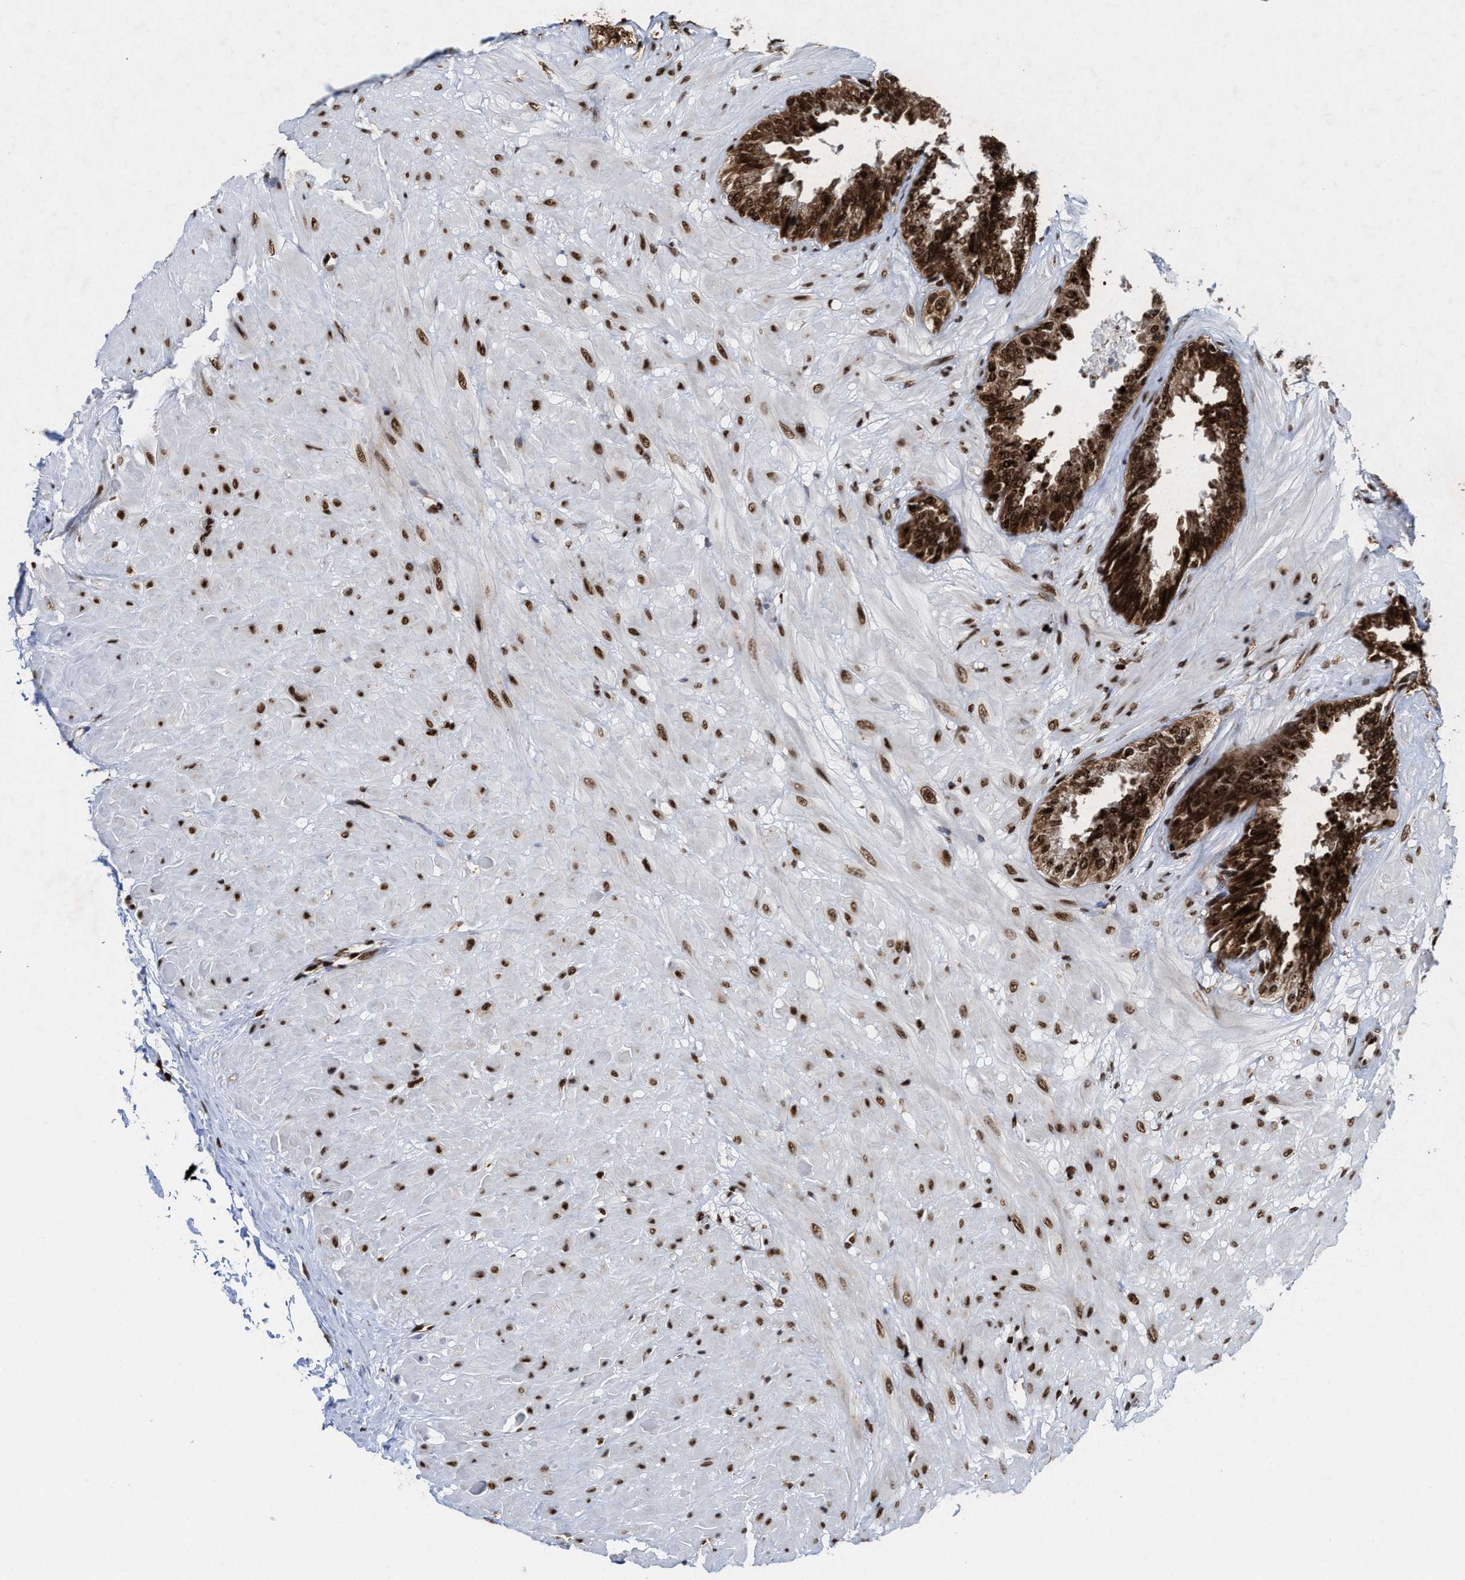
{"staining": {"intensity": "strong", "quantity": ">75%", "location": "cytoplasmic/membranous,nuclear"}, "tissue": "seminal vesicle", "cell_type": "Glandular cells", "image_type": "normal", "snomed": [{"axis": "morphology", "description": "Normal tissue, NOS"}, {"axis": "topography", "description": "Seminal veicle"}], "caption": "The image demonstrates immunohistochemical staining of benign seminal vesicle. There is strong cytoplasmic/membranous,nuclear expression is present in approximately >75% of glandular cells.", "gene": "ALYREF", "patient": {"sex": "male", "age": 46}}